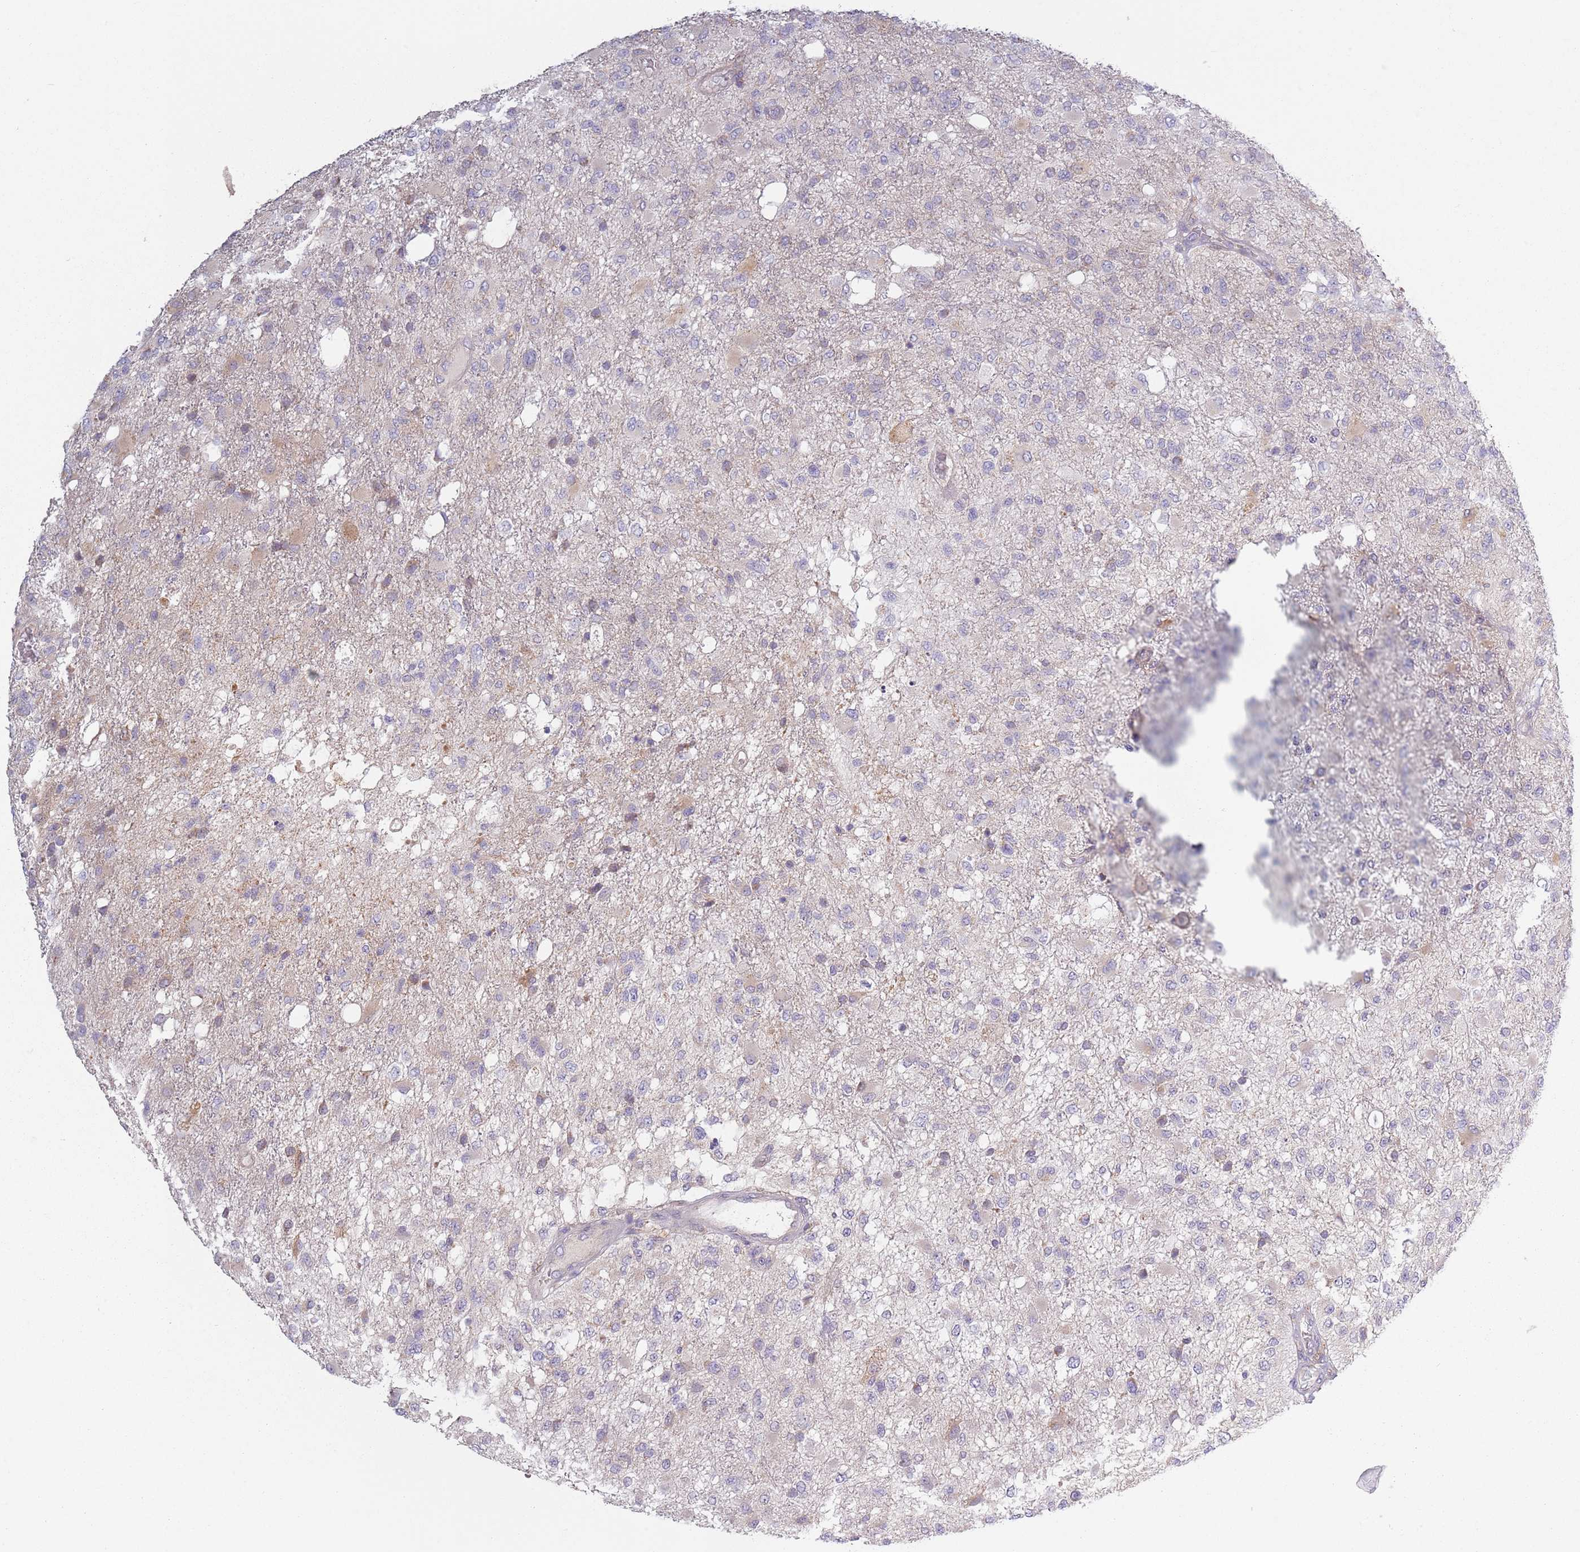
{"staining": {"intensity": "moderate", "quantity": "<25%", "location": "cytoplasmic/membranous"}, "tissue": "glioma", "cell_type": "Tumor cells", "image_type": "cancer", "snomed": [{"axis": "morphology", "description": "Glioma, malignant, High grade"}, {"axis": "topography", "description": "Brain"}], "caption": "High-grade glioma (malignant) stained with a brown dye shows moderate cytoplasmic/membranous positive positivity in about <25% of tumor cells.", "gene": "COQ5", "patient": {"sex": "female", "age": 74}}